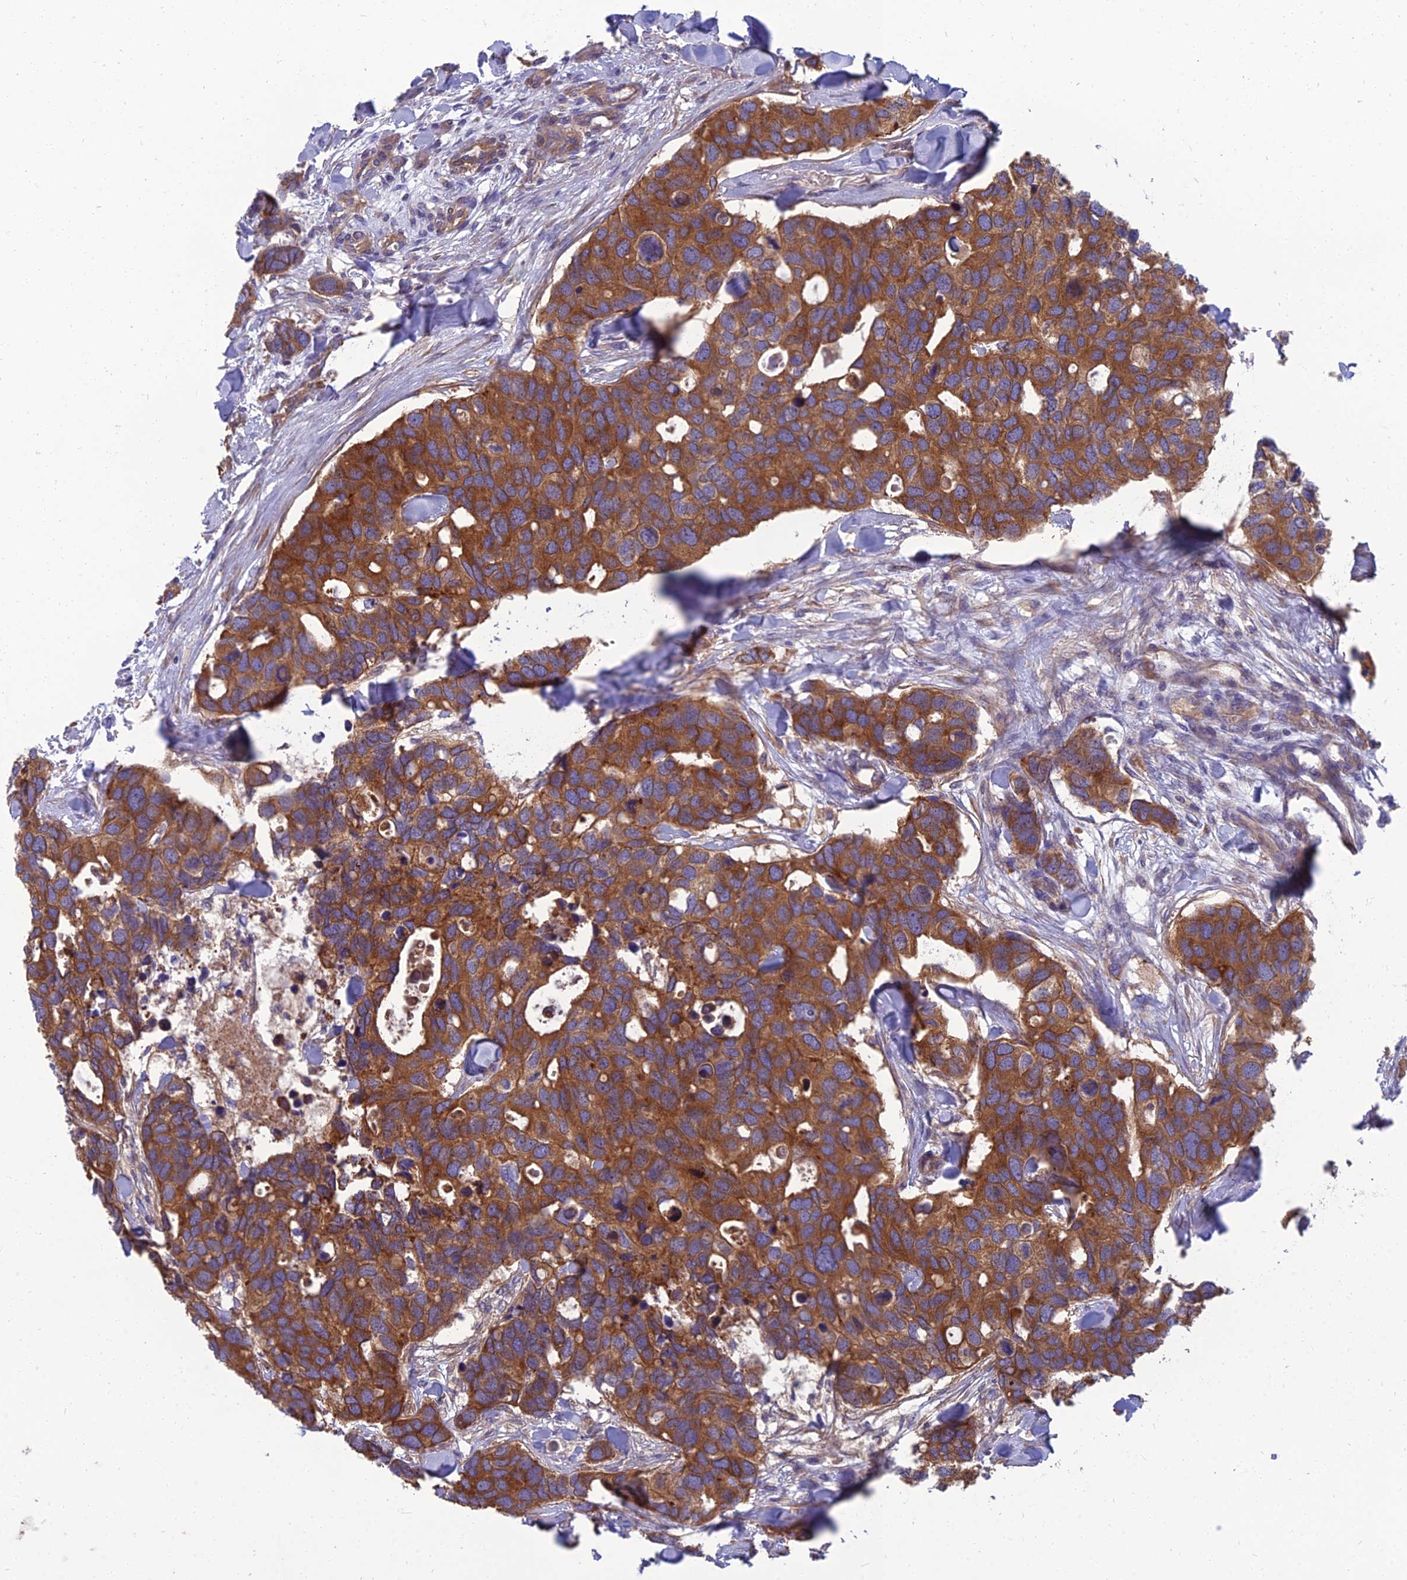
{"staining": {"intensity": "strong", "quantity": ">75%", "location": "cytoplasmic/membranous"}, "tissue": "breast cancer", "cell_type": "Tumor cells", "image_type": "cancer", "snomed": [{"axis": "morphology", "description": "Duct carcinoma"}, {"axis": "topography", "description": "Breast"}], "caption": "The immunohistochemical stain shows strong cytoplasmic/membranous staining in tumor cells of breast cancer (intraductal carcinoma) tissue.", "gene": "WDR24", "patient": {"sex": "female", "age": 83}}